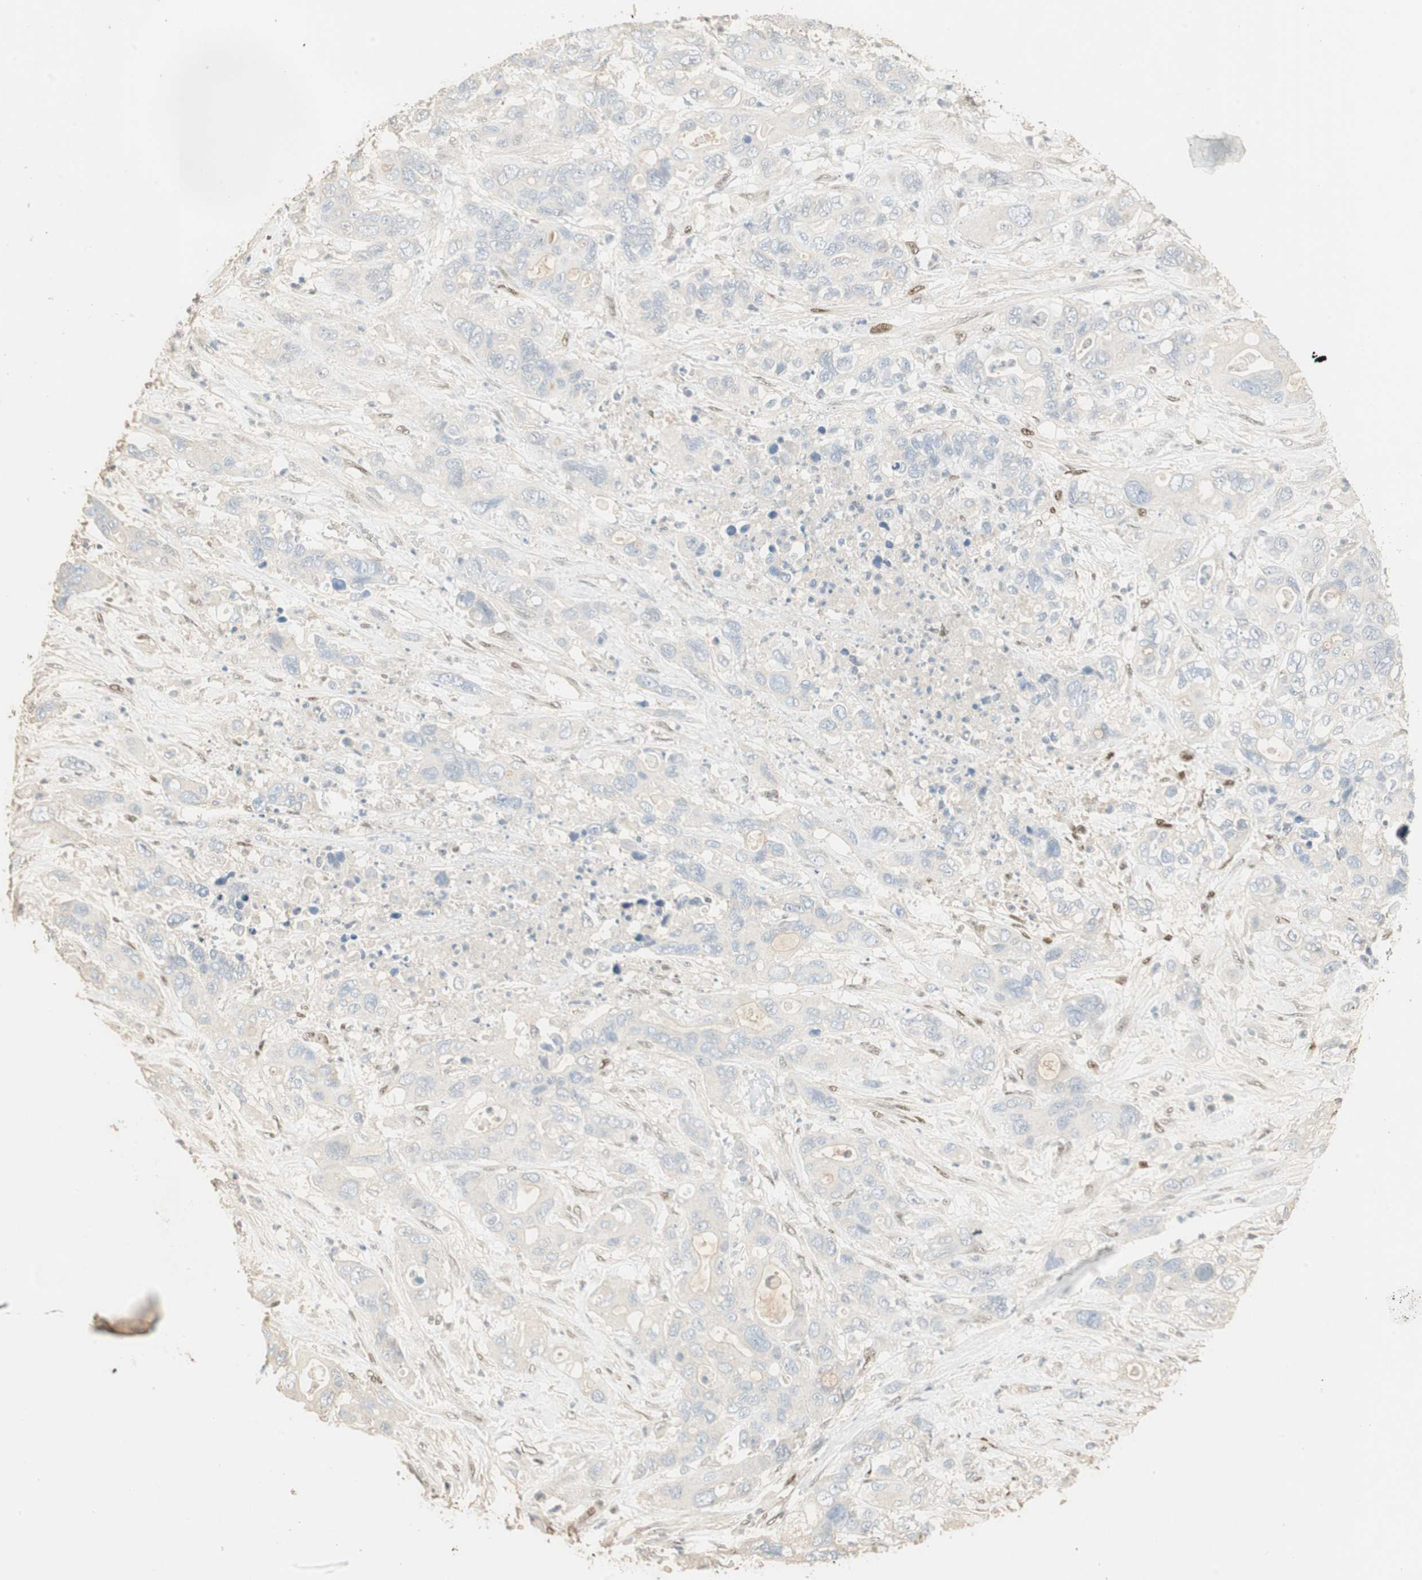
{"staining": {"intensity": "negative", "quantity": "none", "location": "none"}, "tissue": "pancreatic cancer", "cell_type": "Tumor cells", "image_type": "cancer", "snomed": [{"axis": "morphology", "description": "Adenocarcinoma, NOS"}, {"axis": "topography", "description": "Pancreas"}], "caption": "A high-resolution photomicrograph shows IHC staining of pancreatic cancer, which exhibits no significant positivity in tumor cells. Brightfield microscopy of immunohistochemistry (IHC) stained with DAB (brown) and hematoxylin (blue), captured at high magnification.", "gene": "RUNX2", "patient": {"sex": "female", "age": 71}}